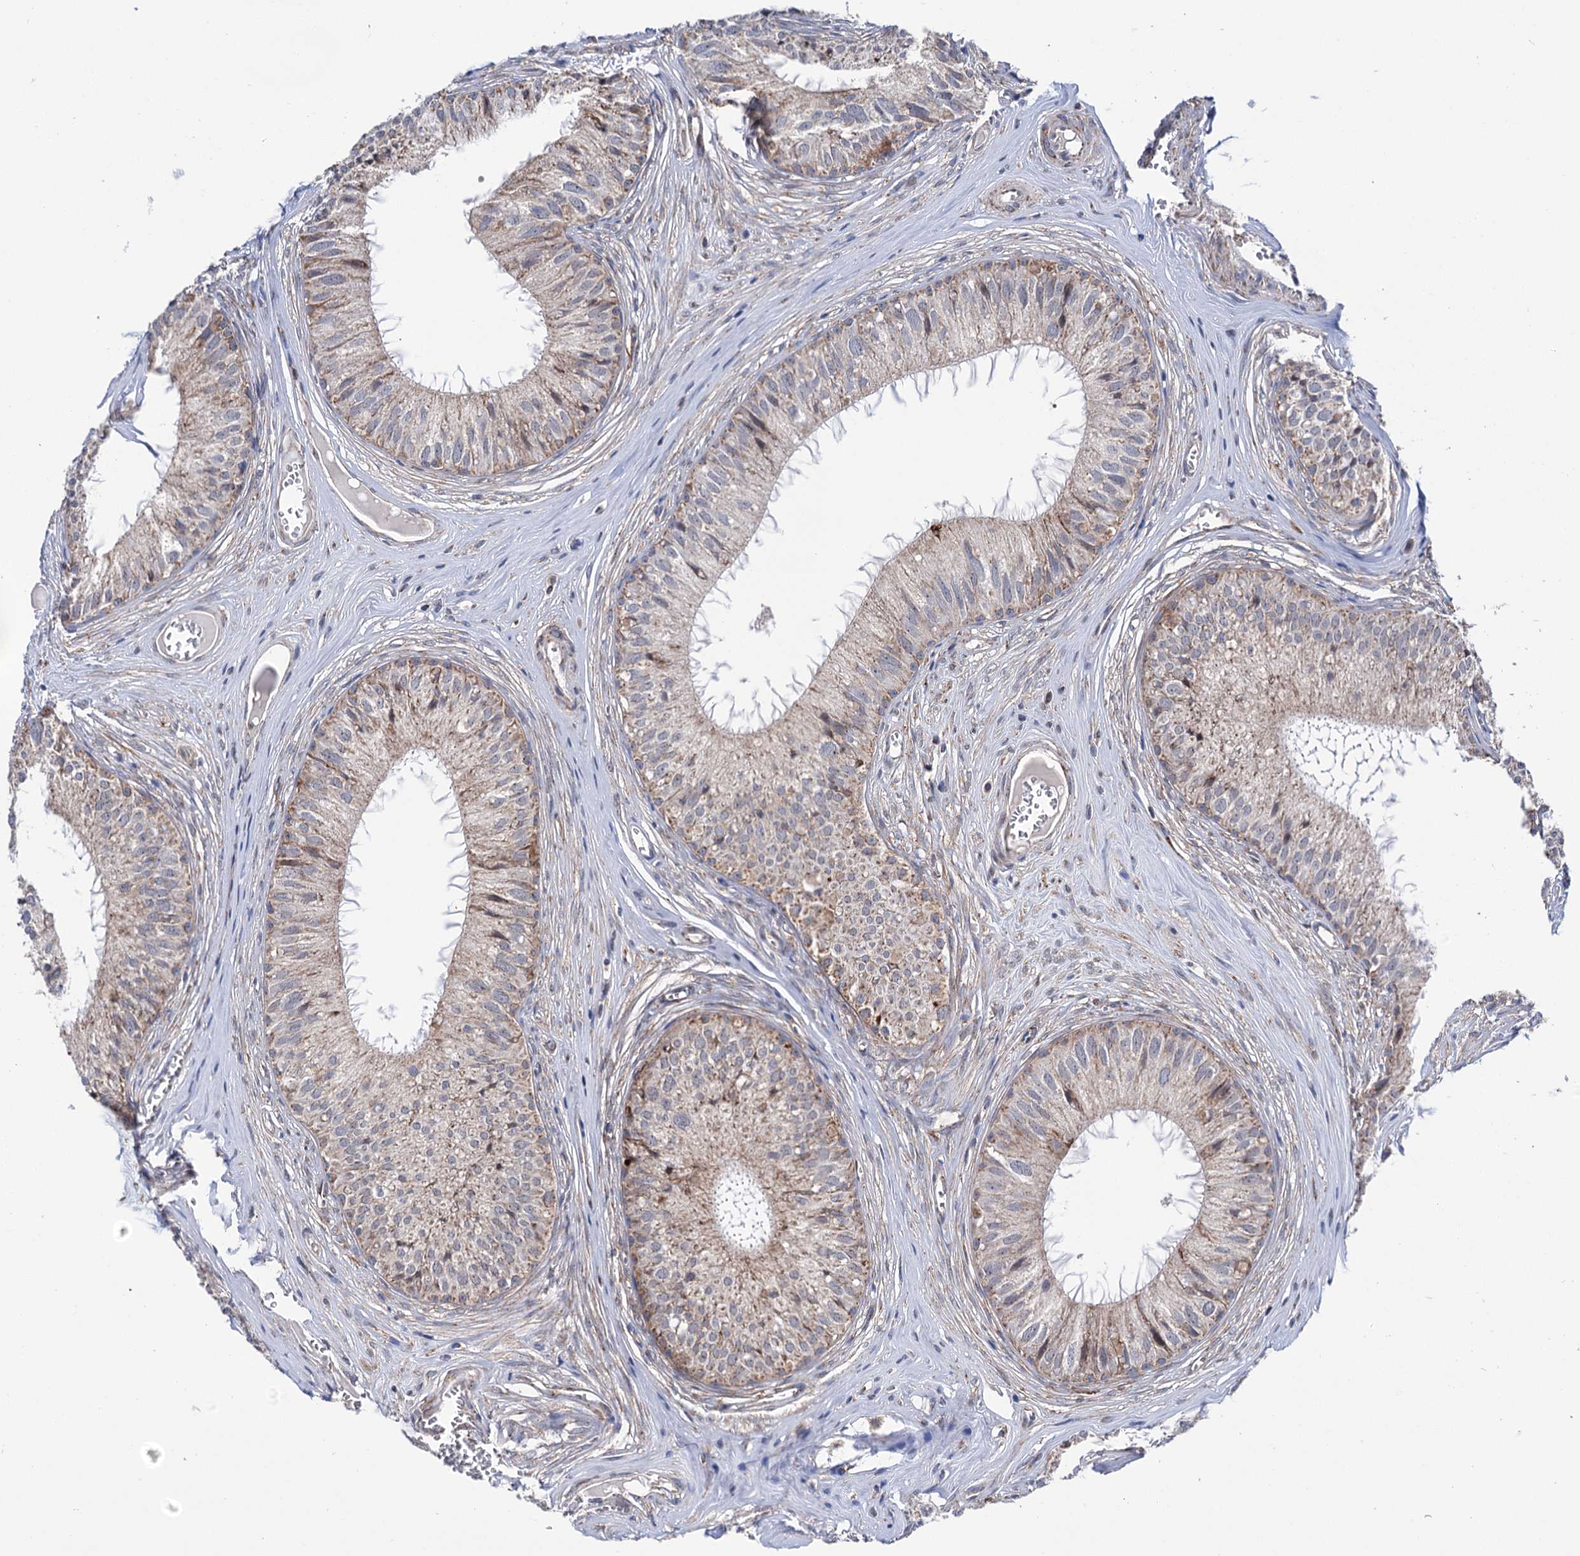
{"staining": {"intensity": "weak", "quantity": "<25%", "location": "cytoplasmic/membranous"}, "tissue": "epididymis", "cell_type": "Glandular cells", "image_type": "normal", "snomed": [{"axis": "morphology", "description": "Normal tissue, NOS"}, {"axis": "topography", "description": "Epididymis"}], "caption": "Immunohistochemistry (IHC) histopathology image of normal epididymis: human epididymis stained with DAB displays no significant protein staining in glandular cells.", "gene": "SUCLA2", "patient": {"sex": "male", "age": 36}}